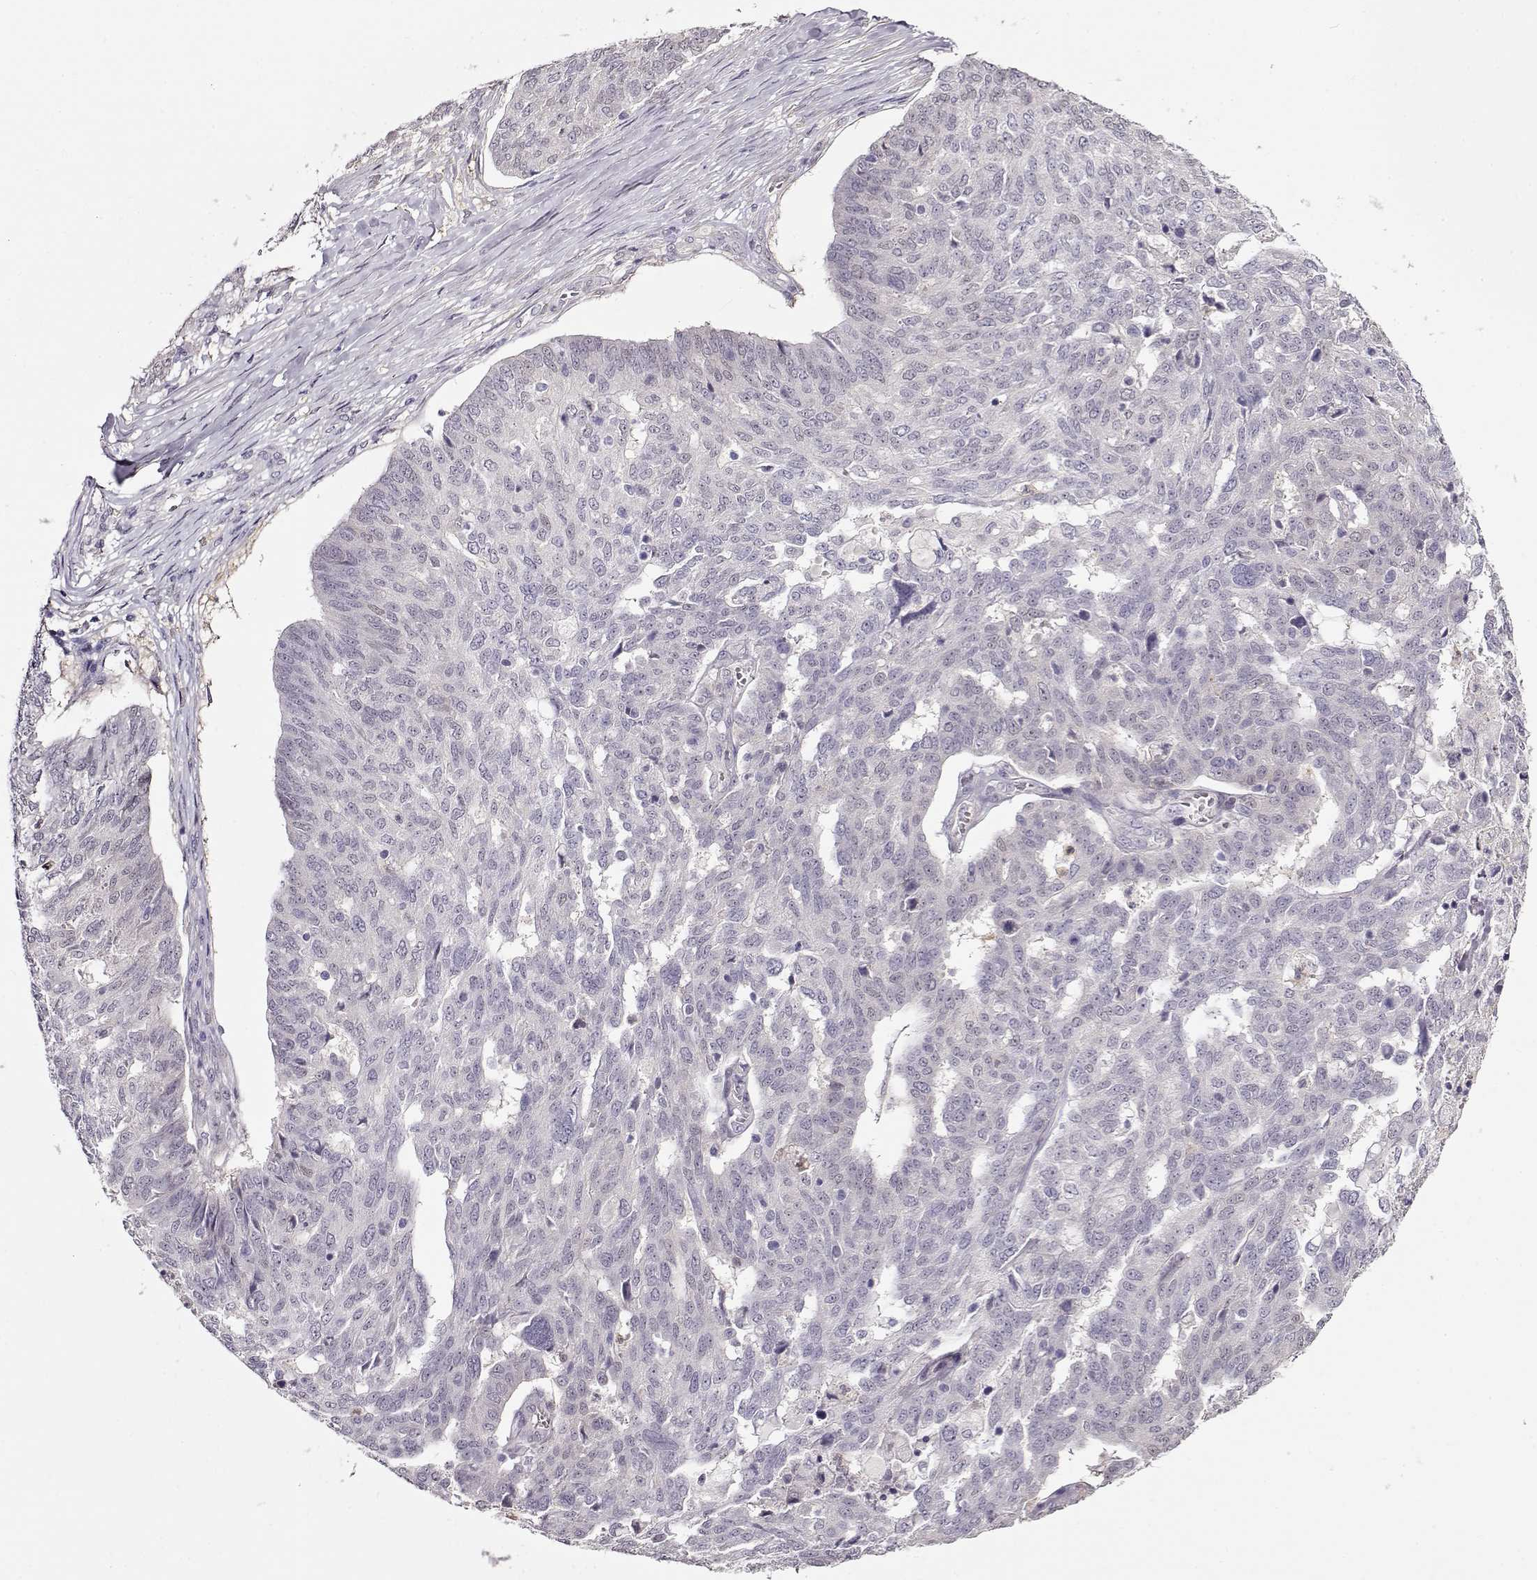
{"staining": {"intensity": "negative", "quantity": "none", "location": "none"}, "tissue": "ovarian cancer", "cell_type": "Tumor cells", "image_type": "cancer", "snomed": [{"axis": "morphology", "description": "Cystadenocarcinoma, serous, NOS"}, {"axis": "topography", "description": "Ovary"}], "caption": "IHC histopathology image of neoplastic tissue: ovarian cancer stained with DAB displays no significant protein expression in tumor cells.", "gene": "CCR8", "patient": {"sex": "female", "age": 67}}